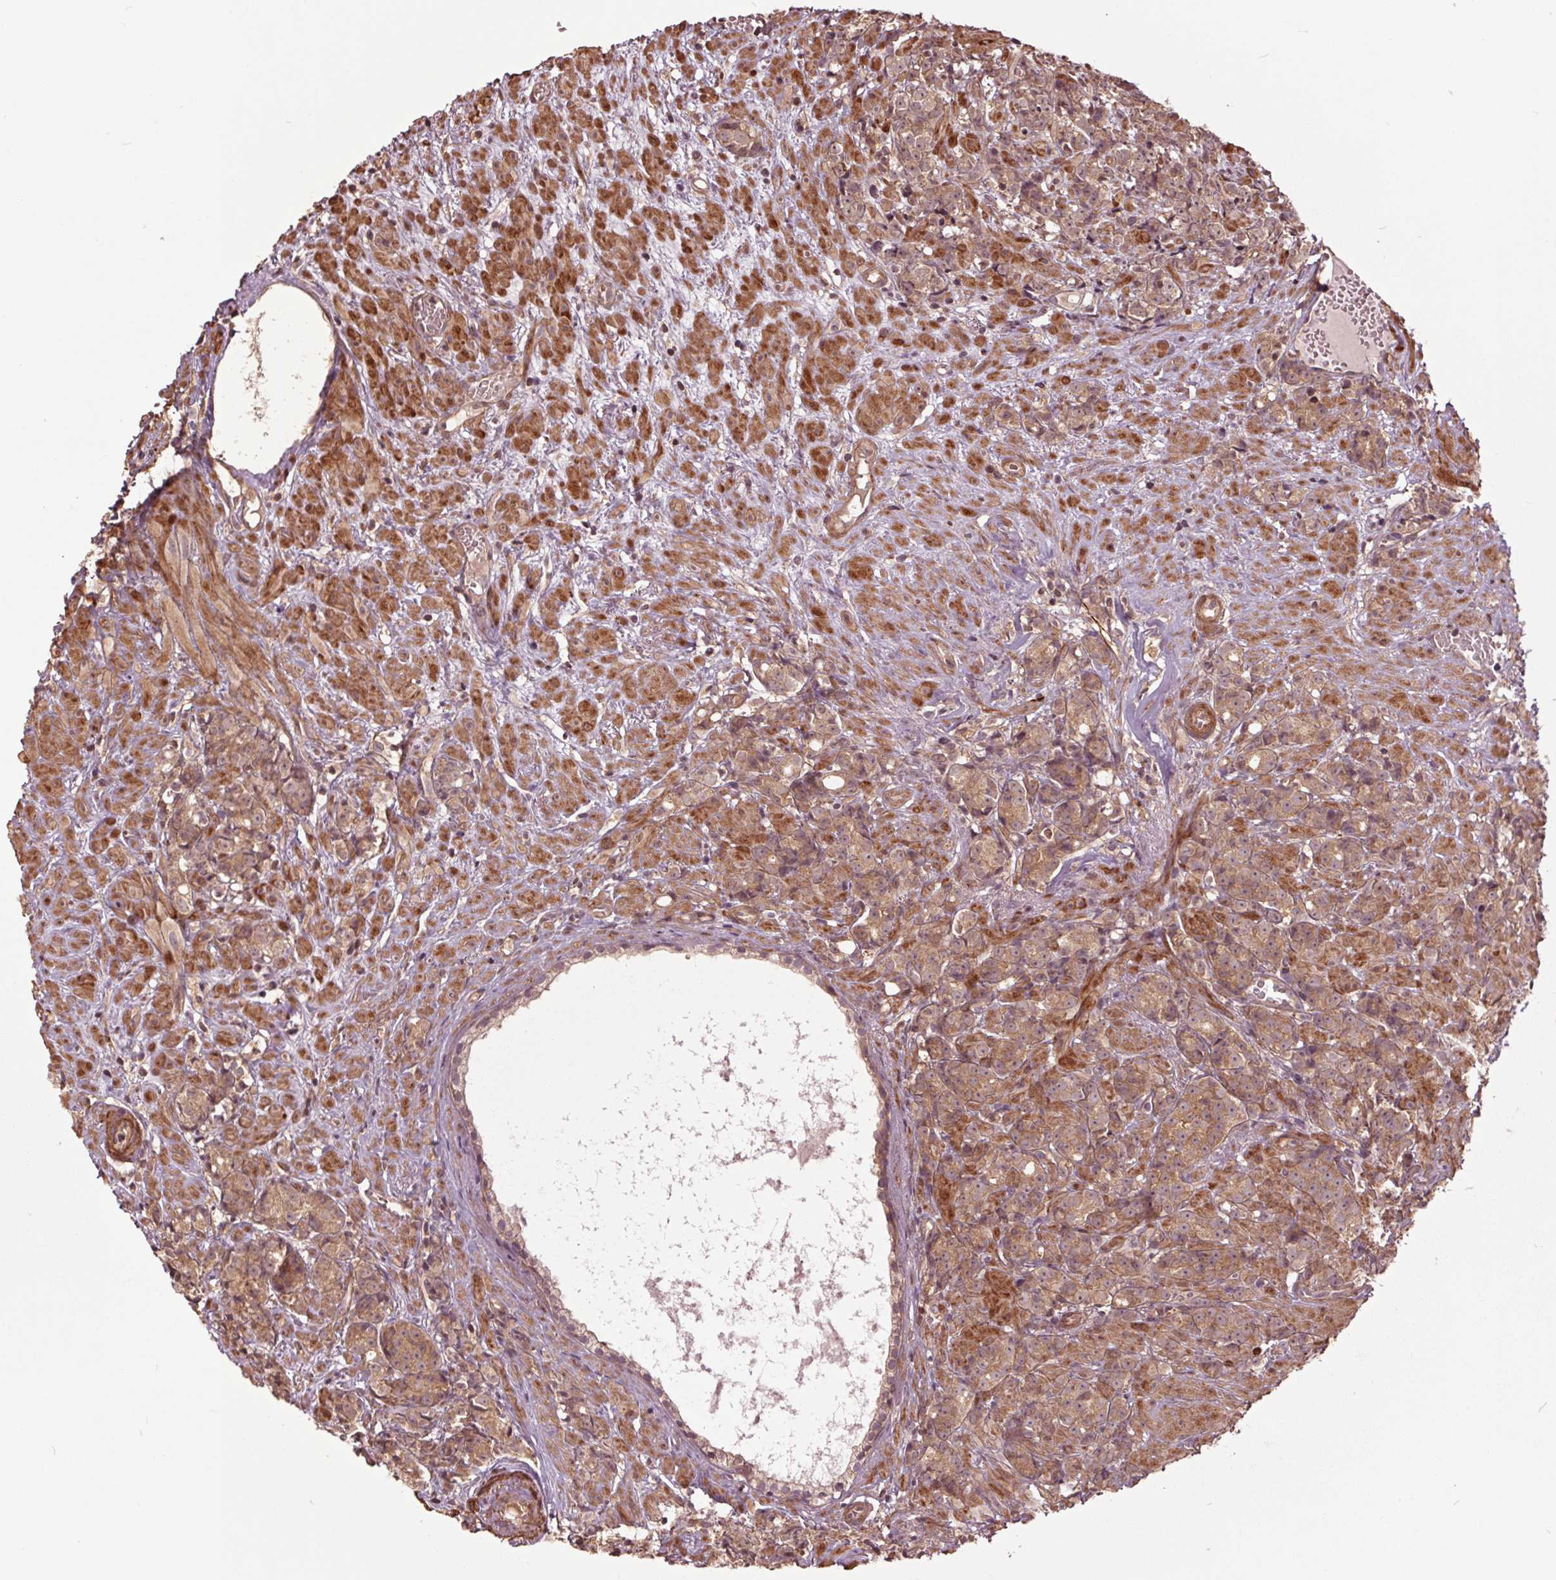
{"staining": {"intensity": "moderate", "quantity": ">75%", "location": "cytoplasmic/membranous"}, "tissue": "prostate cancer", "cell_type": "Tumor cells", "image_type": "cancer", "snomed": [{"axis": "morphology", "description": "Adenocarcinoma, High grade"}, {"axis": "topography", "description": "Prostate"}], "caption": "A photomicrograph of human prostate cancer stained for a protein demonstrates moderate cytoplasmic/membranous brown staining in tumor cells. Using DAB (brown) and hematoxylin (blue) stains, captured at high magnification using brightfield microscopy.", "gene": "CEP95", "patient": {"sex": "male", "age": 81}}